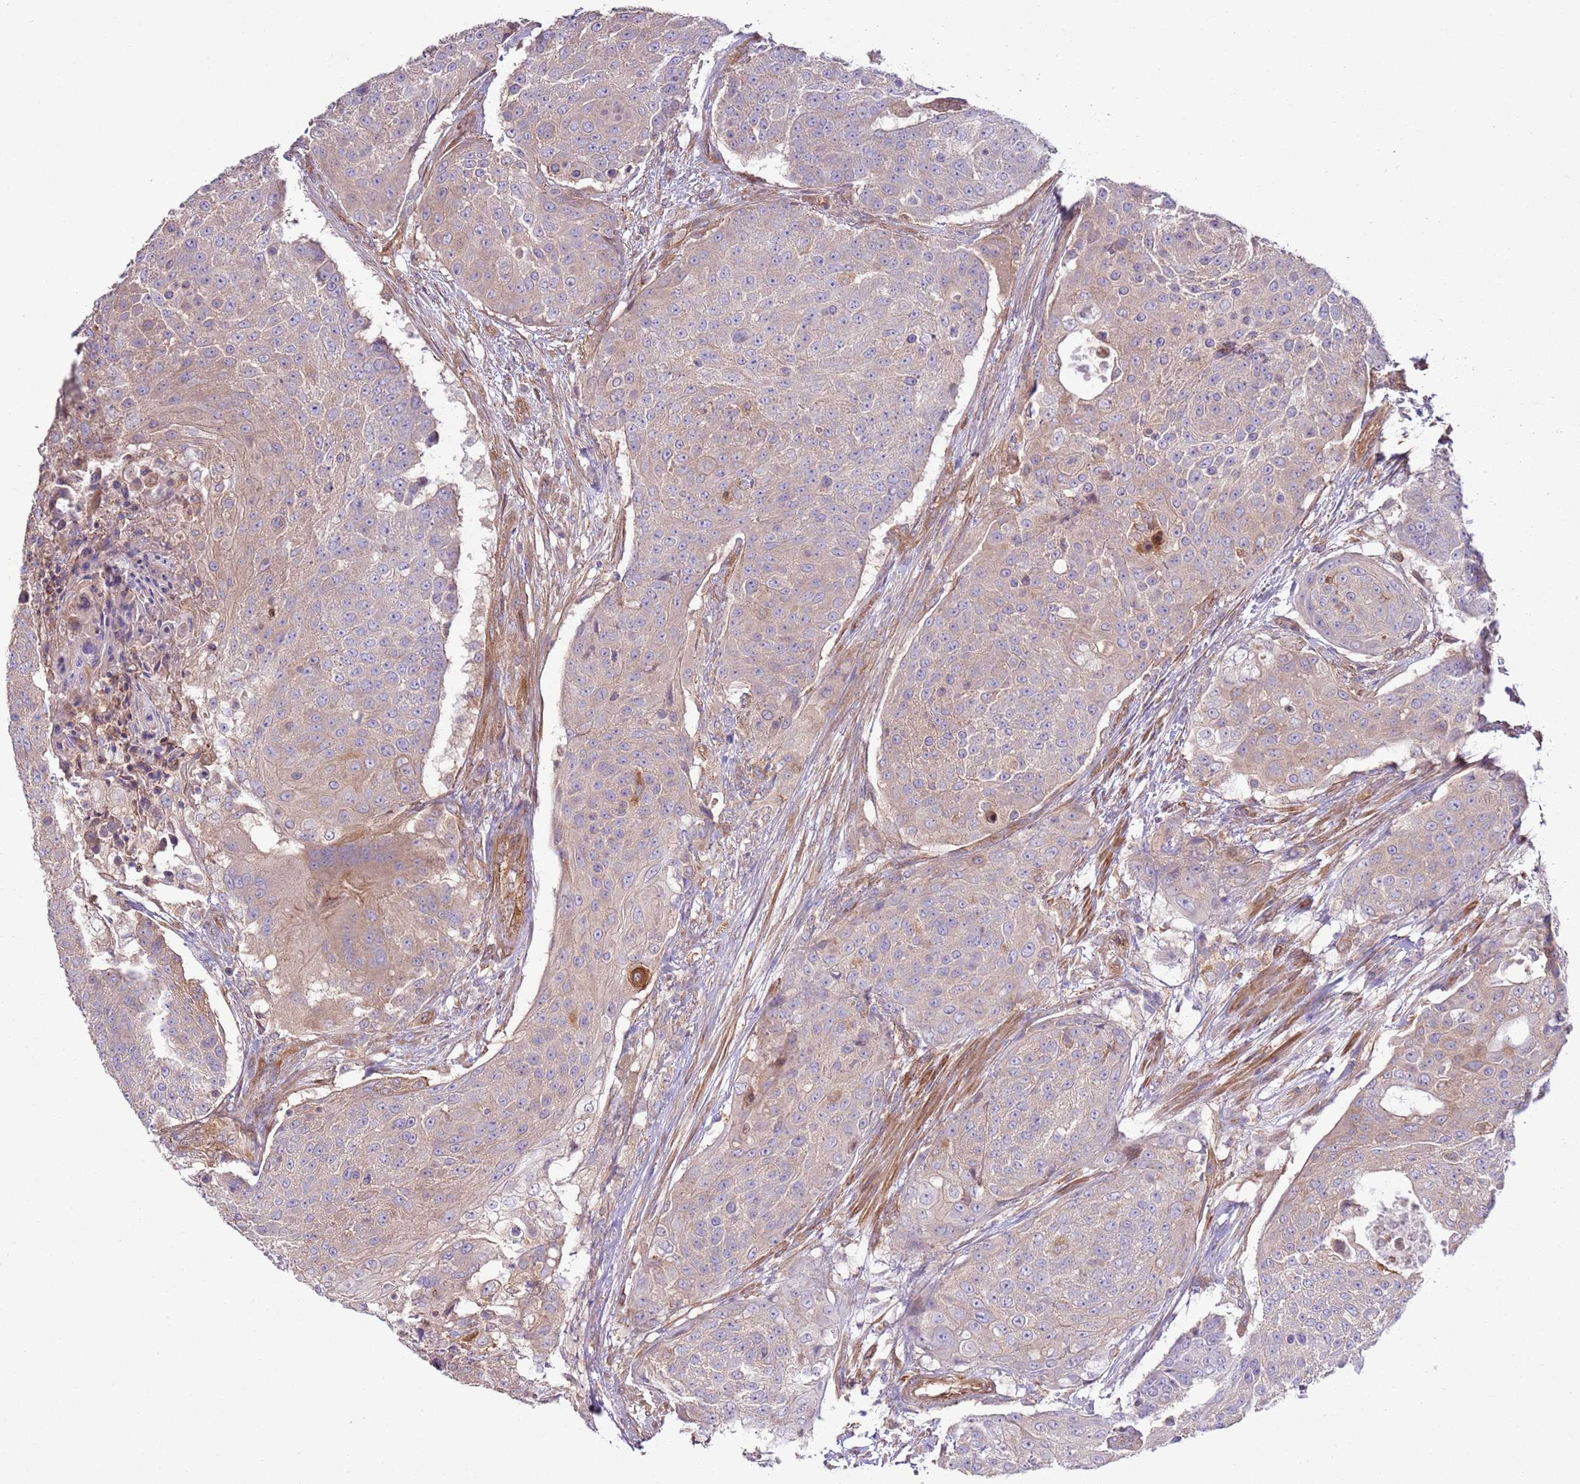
{"staining": {"intensity": "weak", "quantity": "25%-75%", "location": "cytoplasmic/membranous"}, "tissue": "urothelial cancer", "cell_type": "Tumor cells", "image_type": "cancer", "snomed": [{"axis": "morphology", "description": "Urothelial carcinoma, High grade"}, {"axis": "topography", "description": "Urinary bladder"}], "caption": "A micrograph of human urothelial cancer stained for a protein reveals weak cytoplasmic/membranous brown staining in tumor cells. Immunohistochemistry stains the protein in brown and the nuclei are stained blue.", "gene": "LPIN2", "patient": {"sex": "female", "age": 63}}